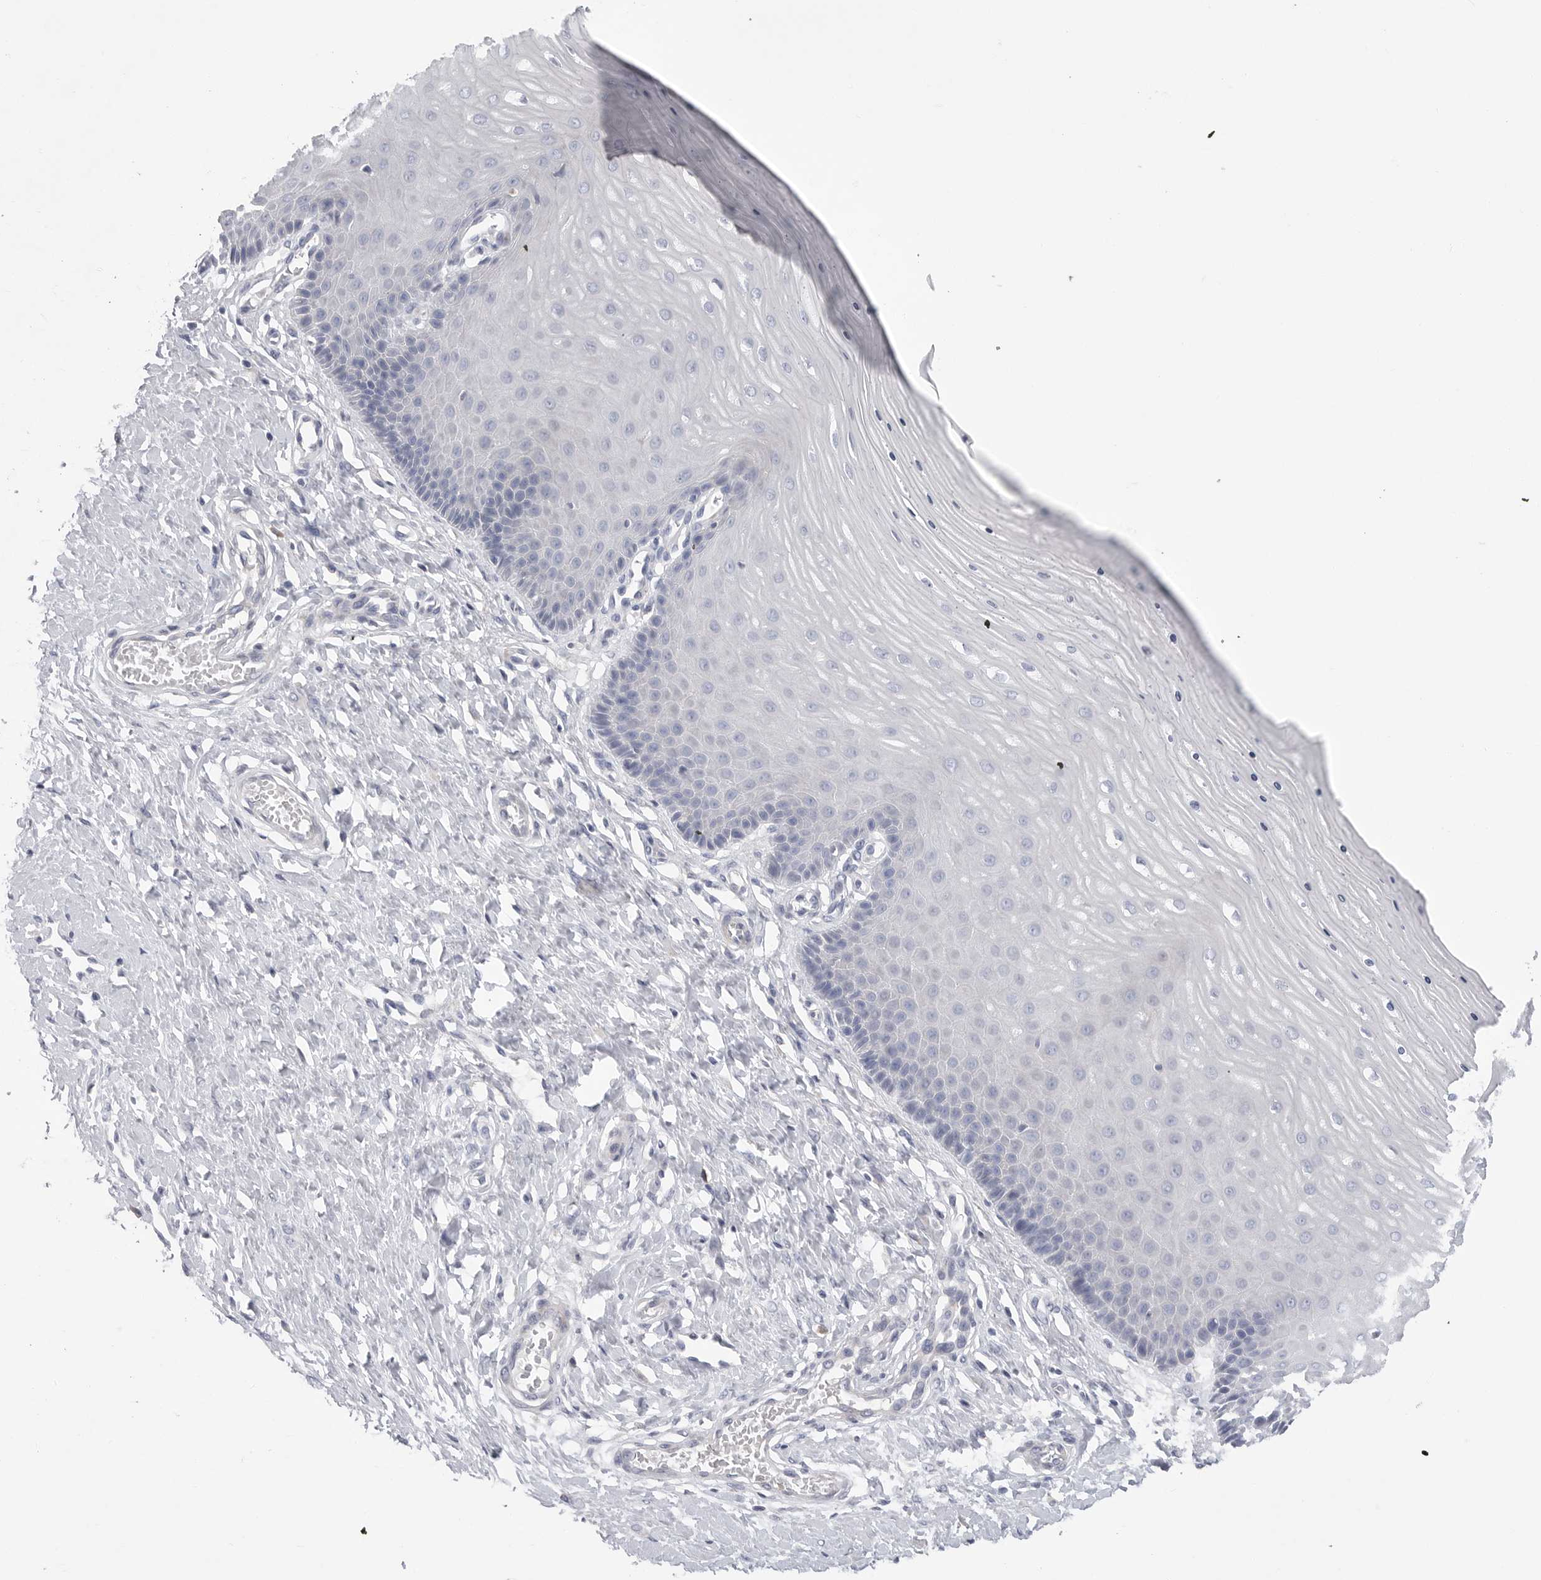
{"staining": {"intensity": "negative", "quantity": "none", "location": "none"}, "tissue": "cervix", "cell_type": "Glandular cells", "image_type": "normal", "snomed": [{"axis": "morphology", "description": "Normal tissue, NOS"}, {"axis": "topography", "description": "Cervix"}], "caption": "Benign cervix was stained to show a protein in brown. There is no significant expression in glandular cells.", "gene": "CAMK2B", "patient": {"sex": "female", "age": 55}}